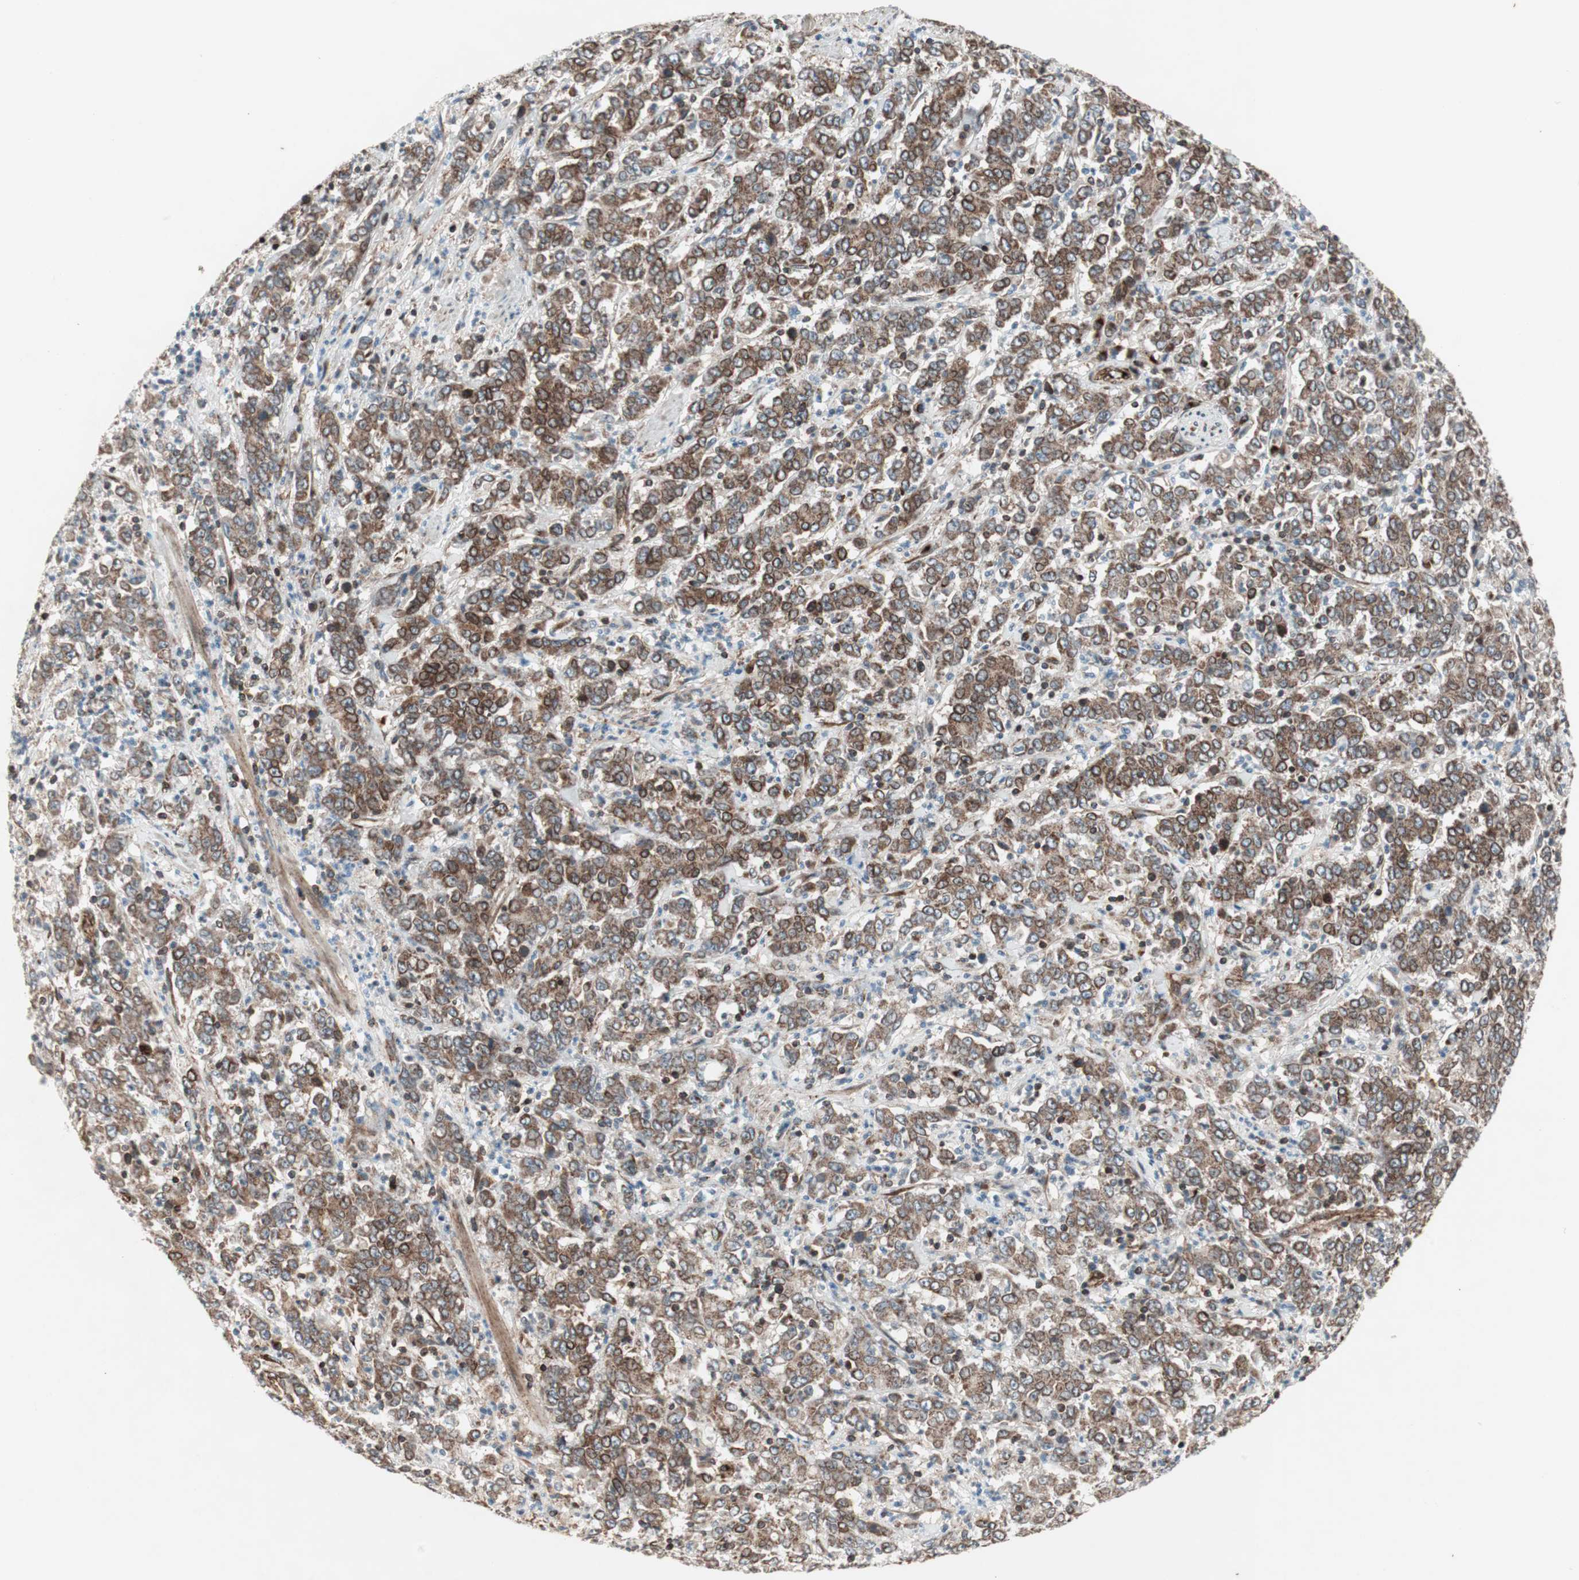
{"staining": {"intensity": "strong", "quantity": ">75%", "location": "cytoplasmic/membranous,nuclear"}, "tissue": "stomach cancer", "cell_type": "Tumor cells", "image_type": "cancer", "snomed": [{"axis": "morphology", "description": "Adenocarcinoma, NOS"}, {"axis": "topography", "description": "Stomach, lower"}], "caption": "A brown stain shows strong cytoplasmic/membranous and nuclear positivity of a protein in human stomach cancer tumor cells.", "gene": "NUP62", "patient": {"sex": "female", "age": 71}}